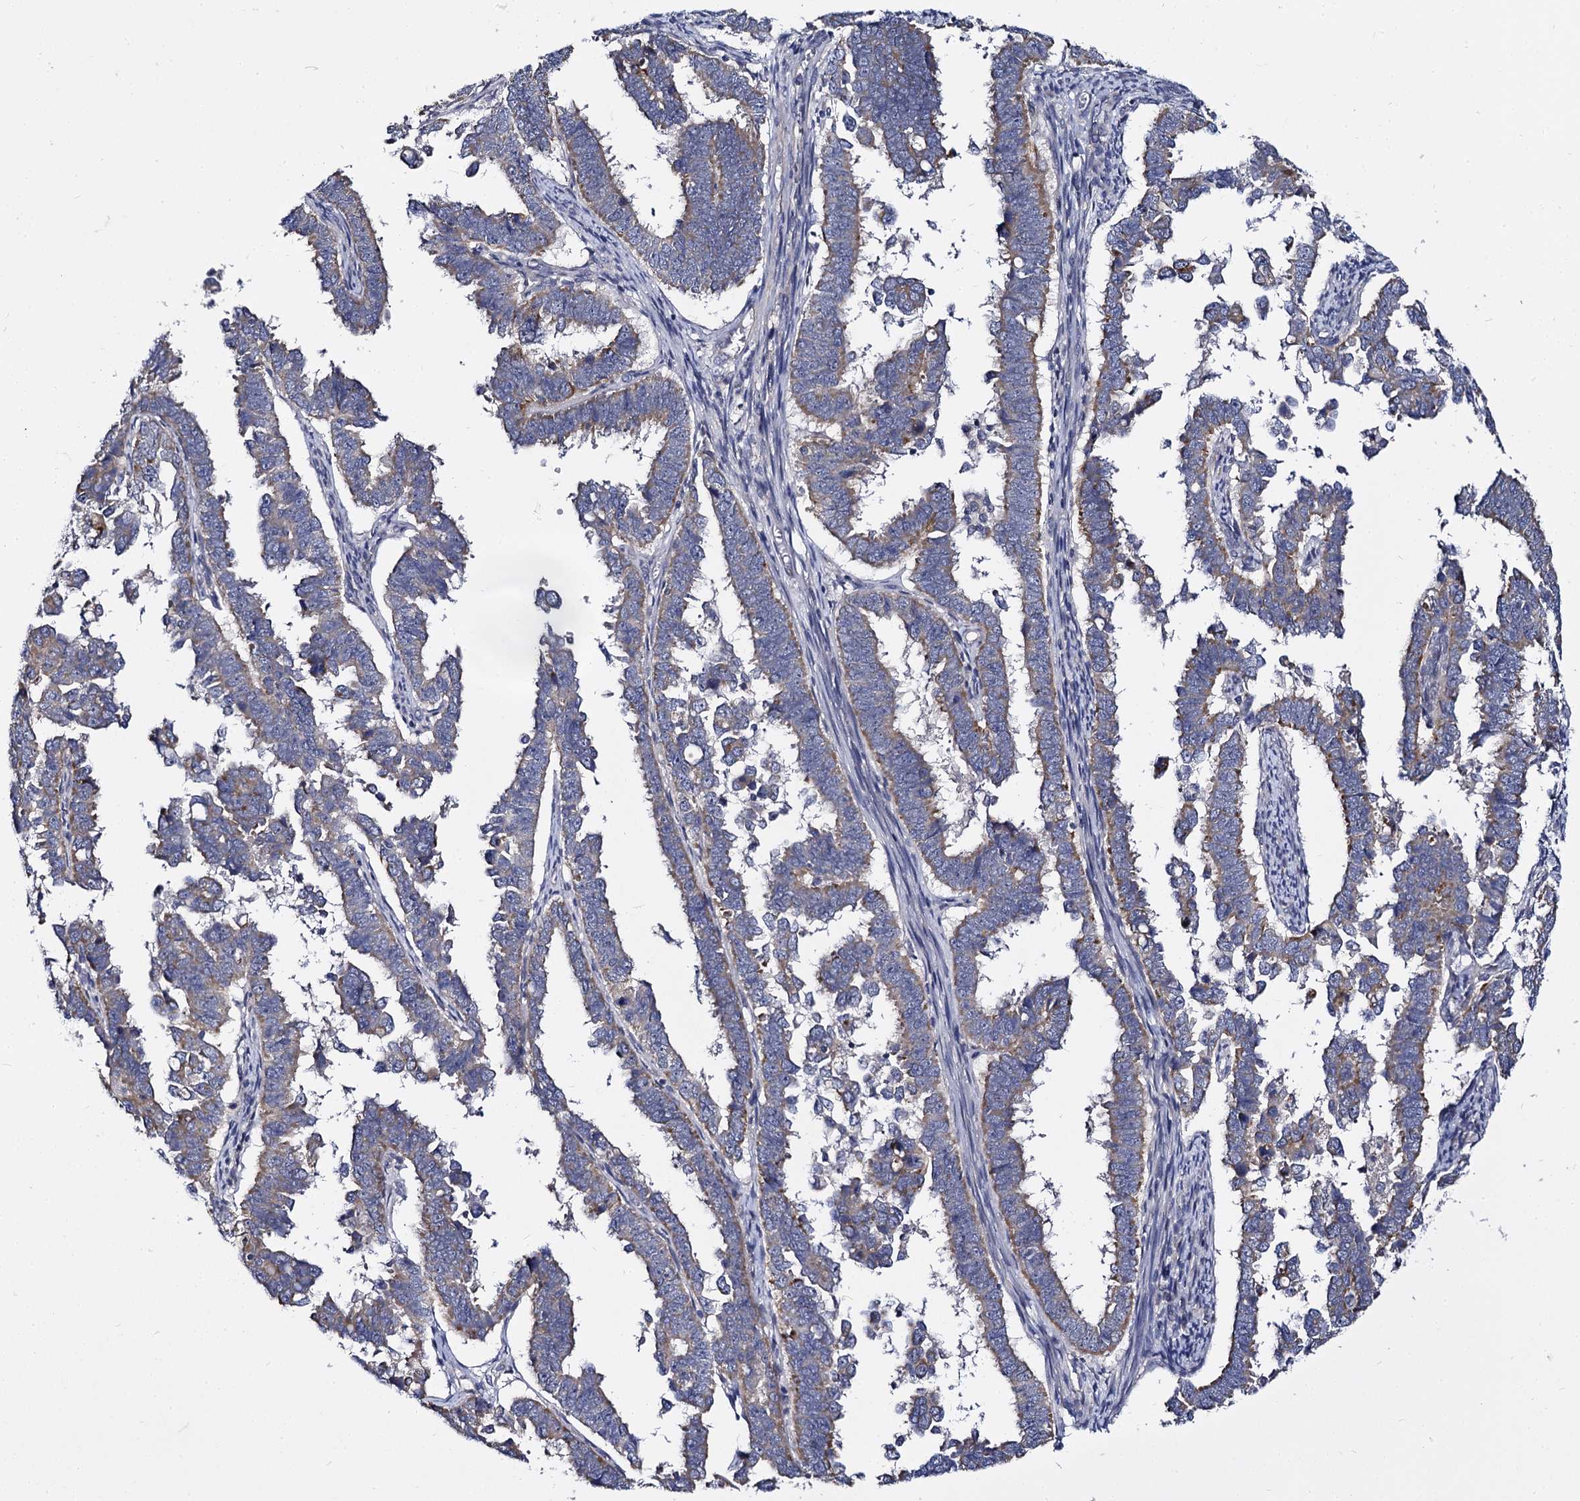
{"staining": {"intensity": "weak", "quantity": "25%-75%", "location": "cytoplasmic/membranous"}, "tissue": "endometrial cancer", "cell_type": "Tumor cells", "image_type": "cancer", "snomed": [{"axis": "morphology", "description": "Adenocarcinoma, NOS"}, {"axis": "topography", "description": "Endometrium"}], "caption": "Immunohistochemistry image of endometrial cancer (adenocarcinoma) stained for a protein (brown), which exhibits low levels of weak cytoplasmic/membranous expression in about 25%-75% of tumor cells.", "gene": "PANX2", "patient": {"sex": "female", "age": 75}}